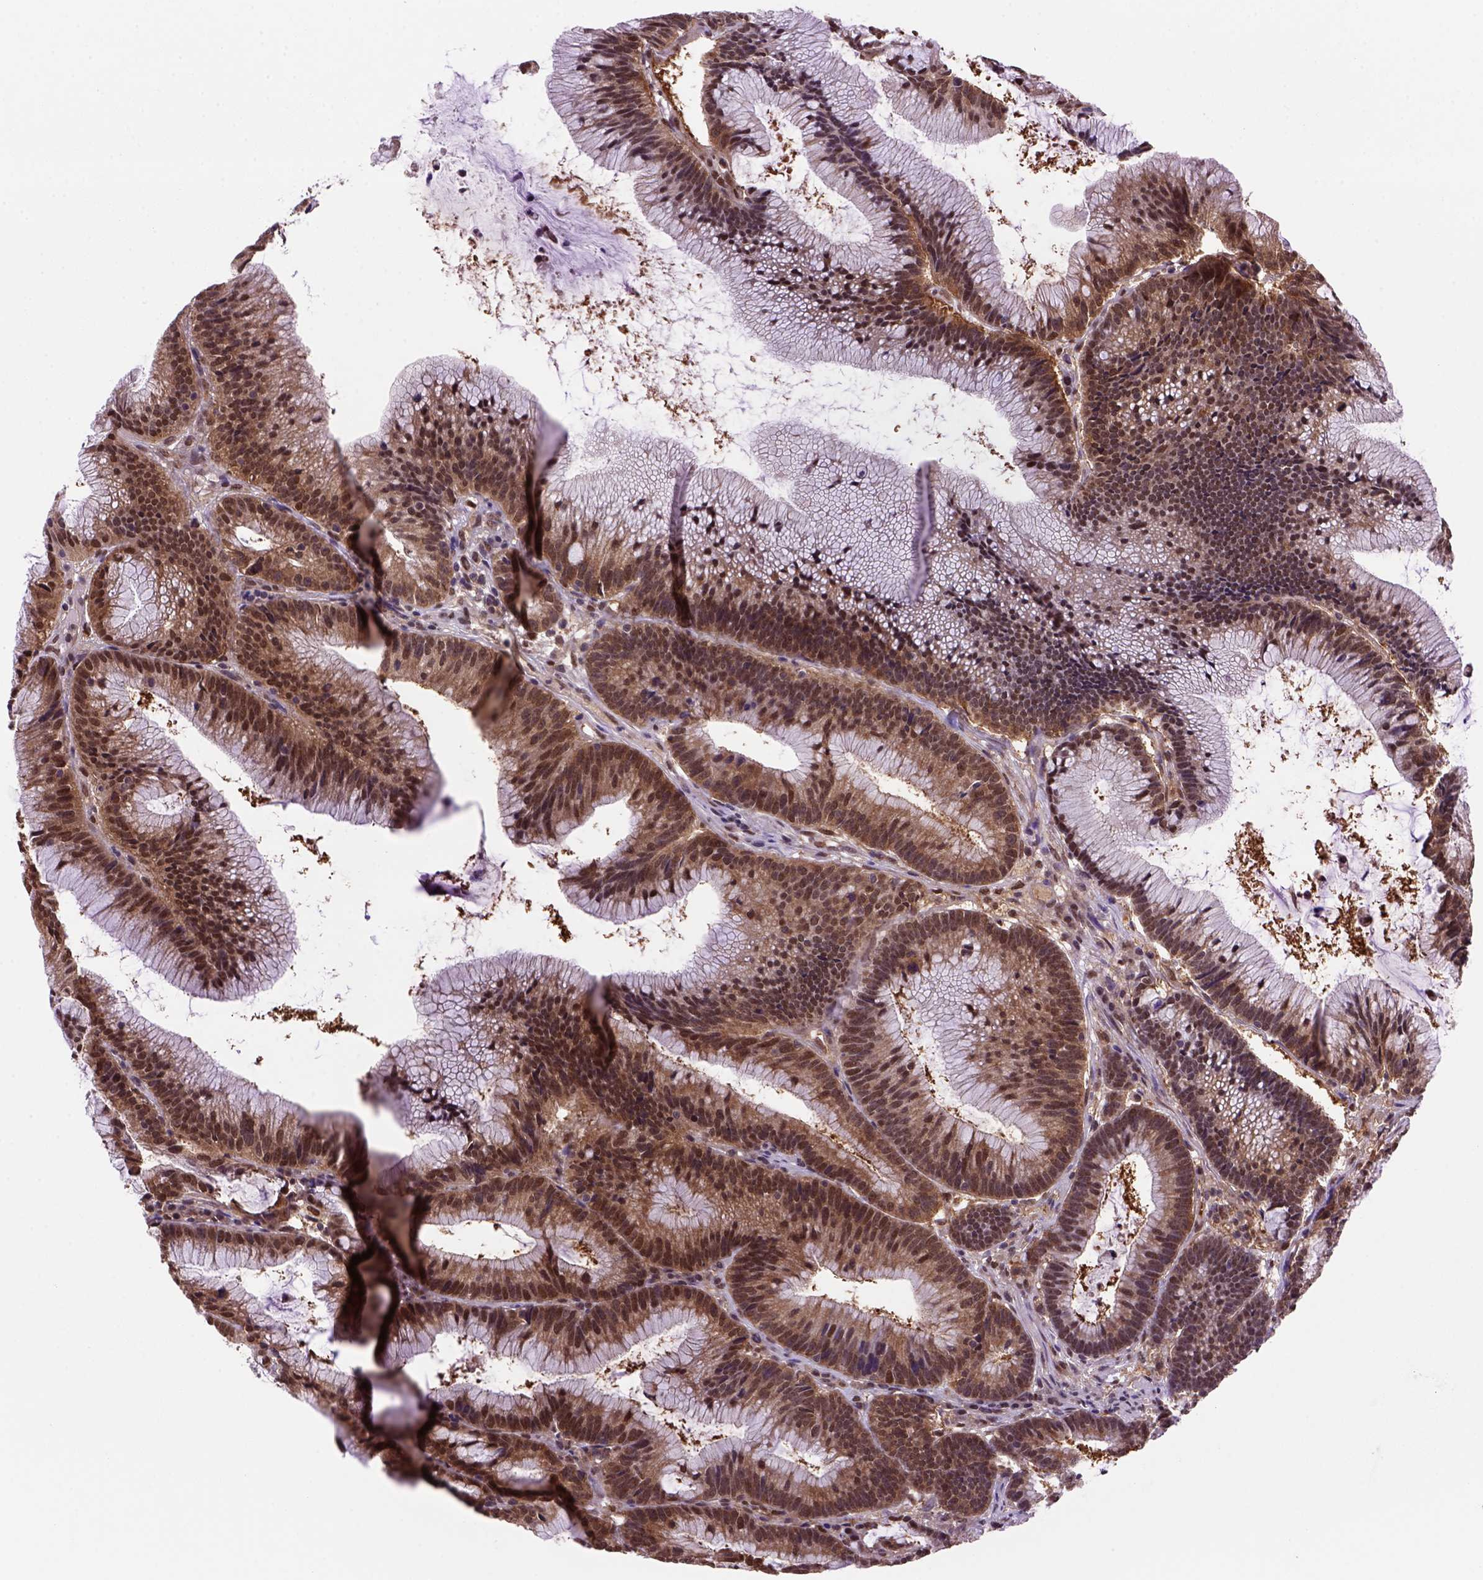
{"staining": {"intensity": "strong", "quantity": ">75%", "location": "nuclear"}, "tissue": "colorectal cancer", "cell_type": "Tumor cells", "image_type": "cancer", "snomed": [{"axis": "morphology", "description": "Adenocarcinoma, NOS"}, {"axis": "topography", "description": "Colon"}], "caption": "Human colorectal adenocarcinoma stained with a protein marker demonstrates strong staining in tumor cells.", "gene": "PSMC2", "patient": {"sex": "female", "age": 78}}